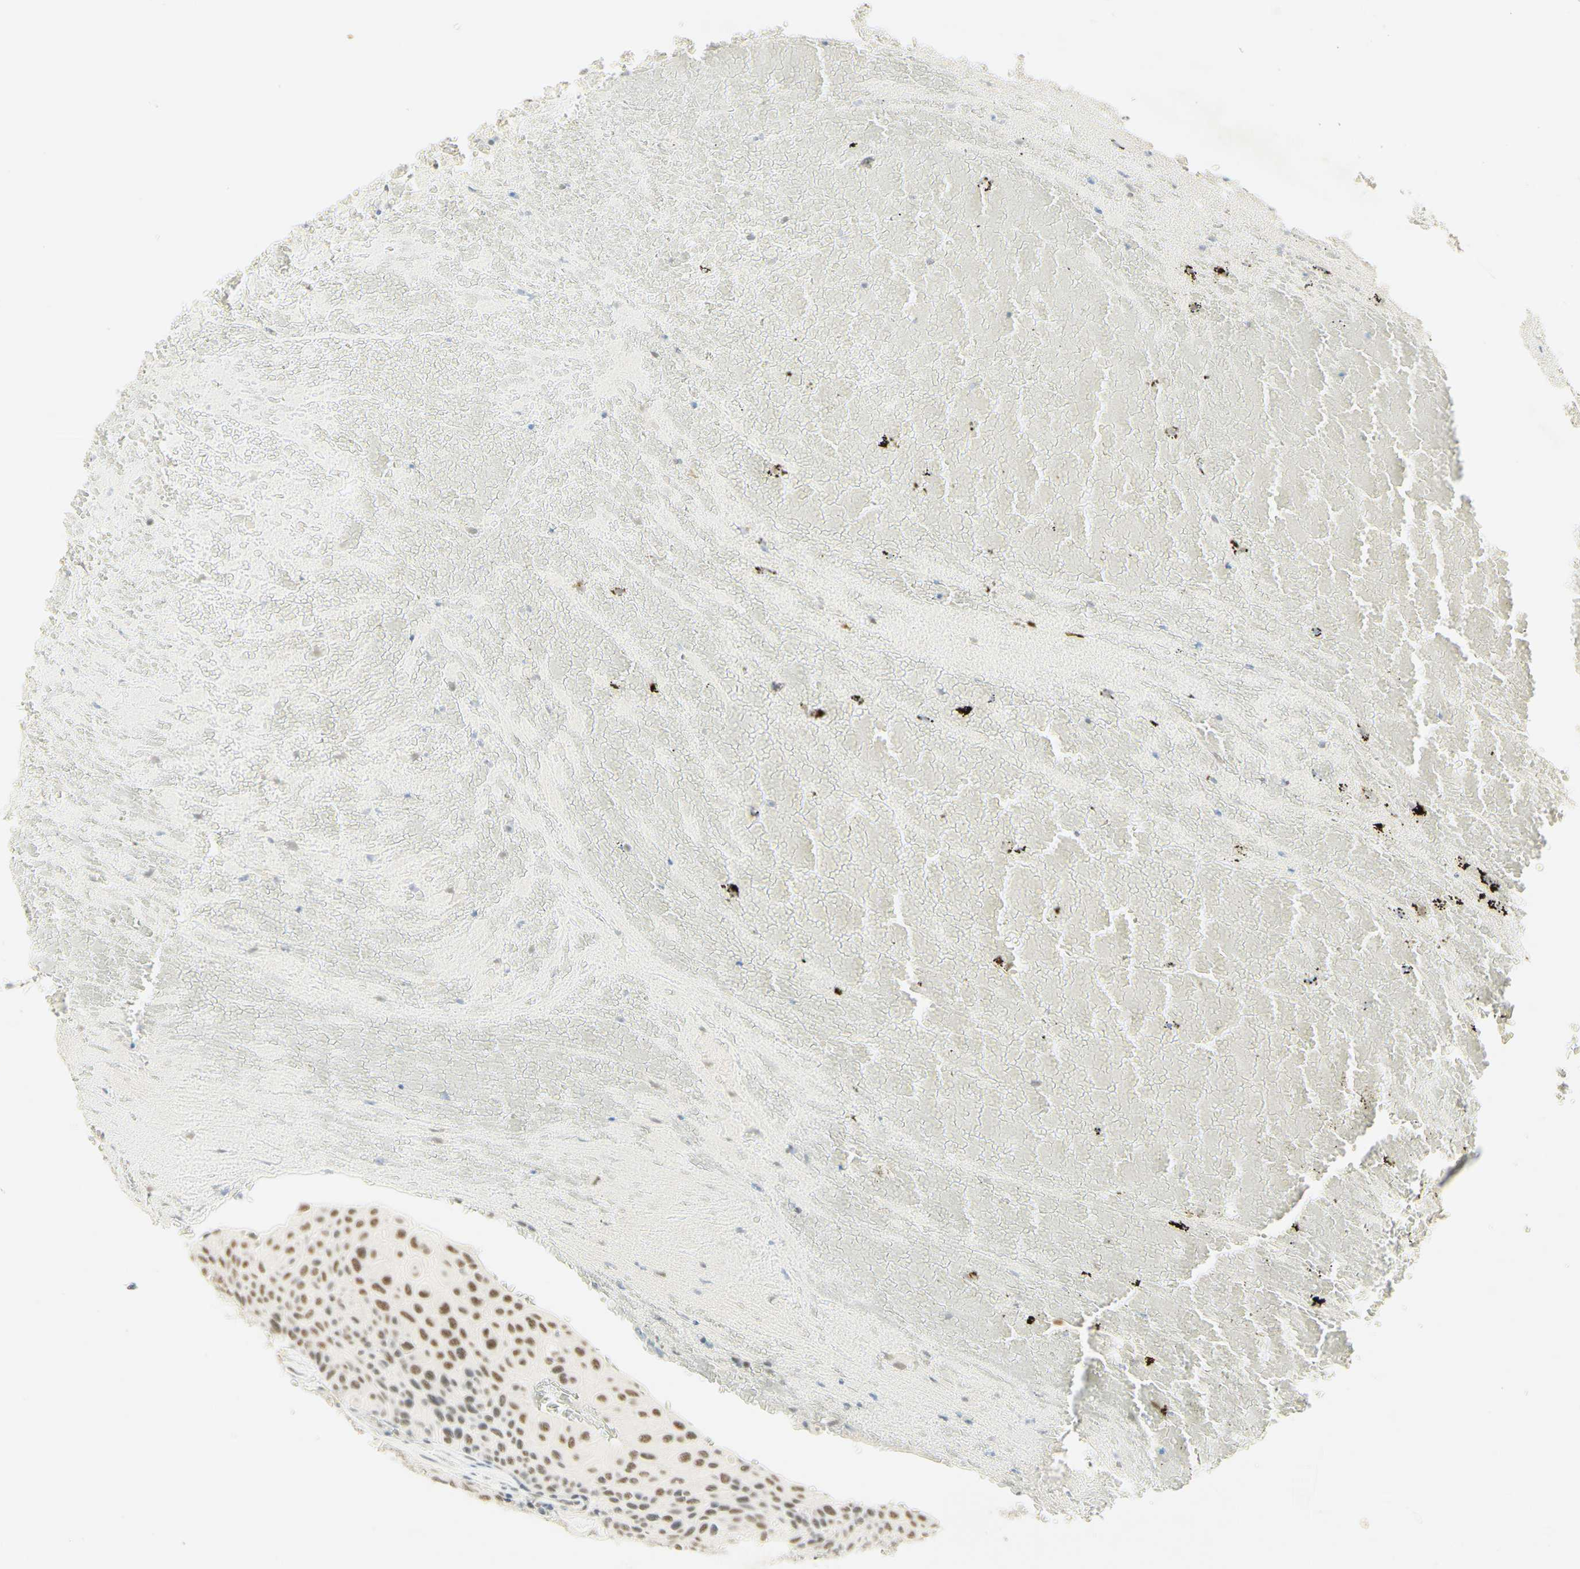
{"staining": {"intensity": "moderate", "quantity": ">75%", "location": "nuclear"}, "tissue": "urothelial cancer", "cell_type": "Tumor cells", "image_type": "cancer", "snomed": [{"axis": "morphology", "description": "Urothelial carcinoma, High grade"}, {"axis": "topography", "description": "Urinary bladder"}], "caption": "Immunohistochemical staining of urothelial carcinoma (high-grade) demonstrates medium levels of moderate nuclear positivity in about >75% of tumor cells.", "gene": "PMS2", "patient": {"sex": "male", "age": 66}}